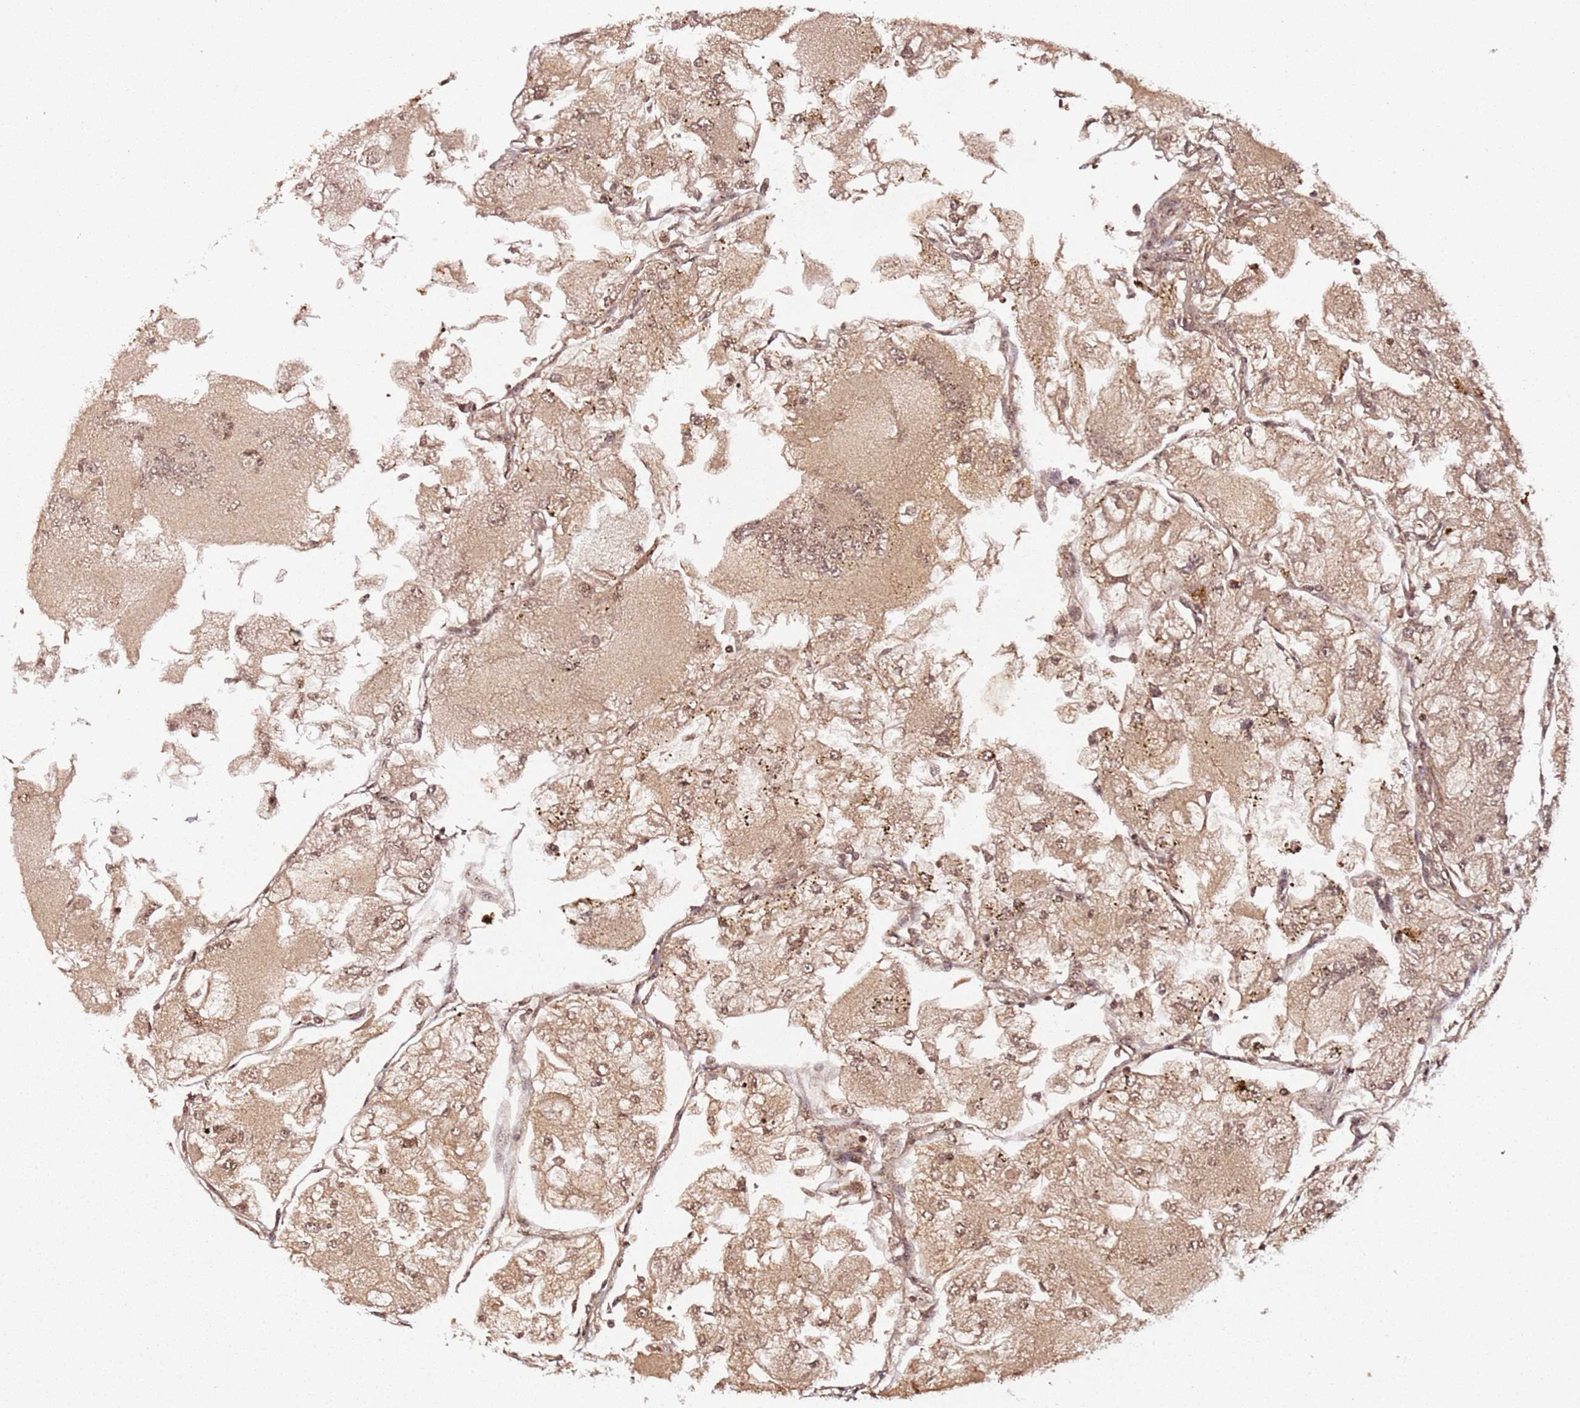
{"staining": {"intensity": "moderate", "quantity": ">75%", "location": "cytoplasmic/membranous,nuclear"}, "tissue": "renal cancer", "cell_type": "Tumor cells", "image_type": "cancer", "snomed": [{"axis": "morphology", "description": "Adenocarcinoma, NOS"}, {"axis": "topography", "description": "Kidney"}], "caption": "About >75% of tumor cells in human renal cancer show moderate cytoplasmic/membranous and nuclear protein expression as visualized by brown immunohistochemical staining.", "gene": "COL1A2", "patient": {"sex": "female", "age": 72}}